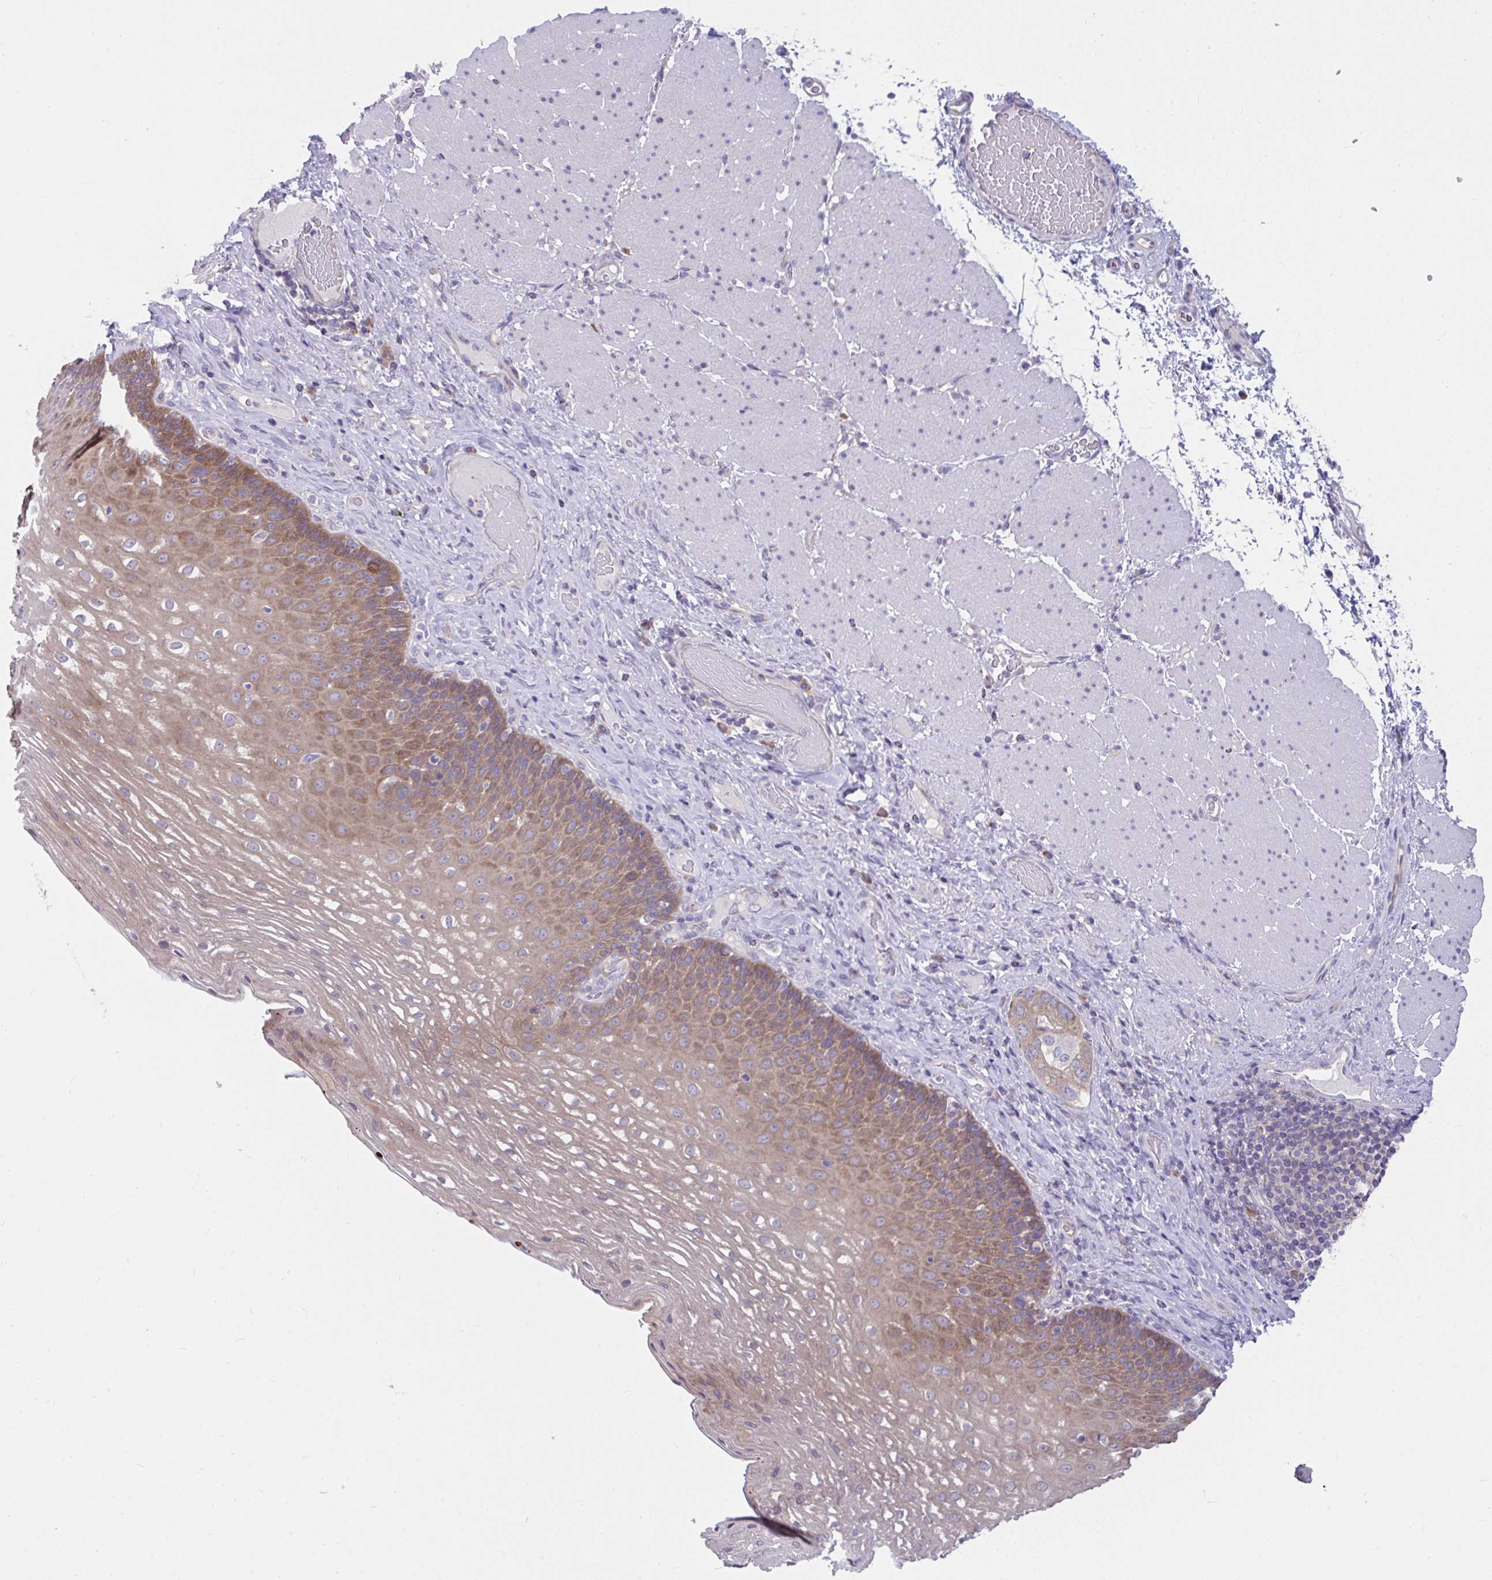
{"staining": {"intensity": "moderate", "quantity": ">75%", "location": "cytoplasmic/membranous"}, "tissue": "esophagus", "cell_type": "Squamous epithelial cells", "image_type": "normal", "snomed": [{"axis": "morphology", "description": "Normal tissue, NOS"}, {"axis": "topography", "description": "Esophagus"}], "caption": "This histopathology image exhibits immunohistochemistry staining of unremarkable human esophagus, with medium moderate cytoplasmic/membranous staining in approximately >75% of squamous epithelial cells.", "gene": "PCDHB7", "patient": {"sex": "male", "age": 62}}